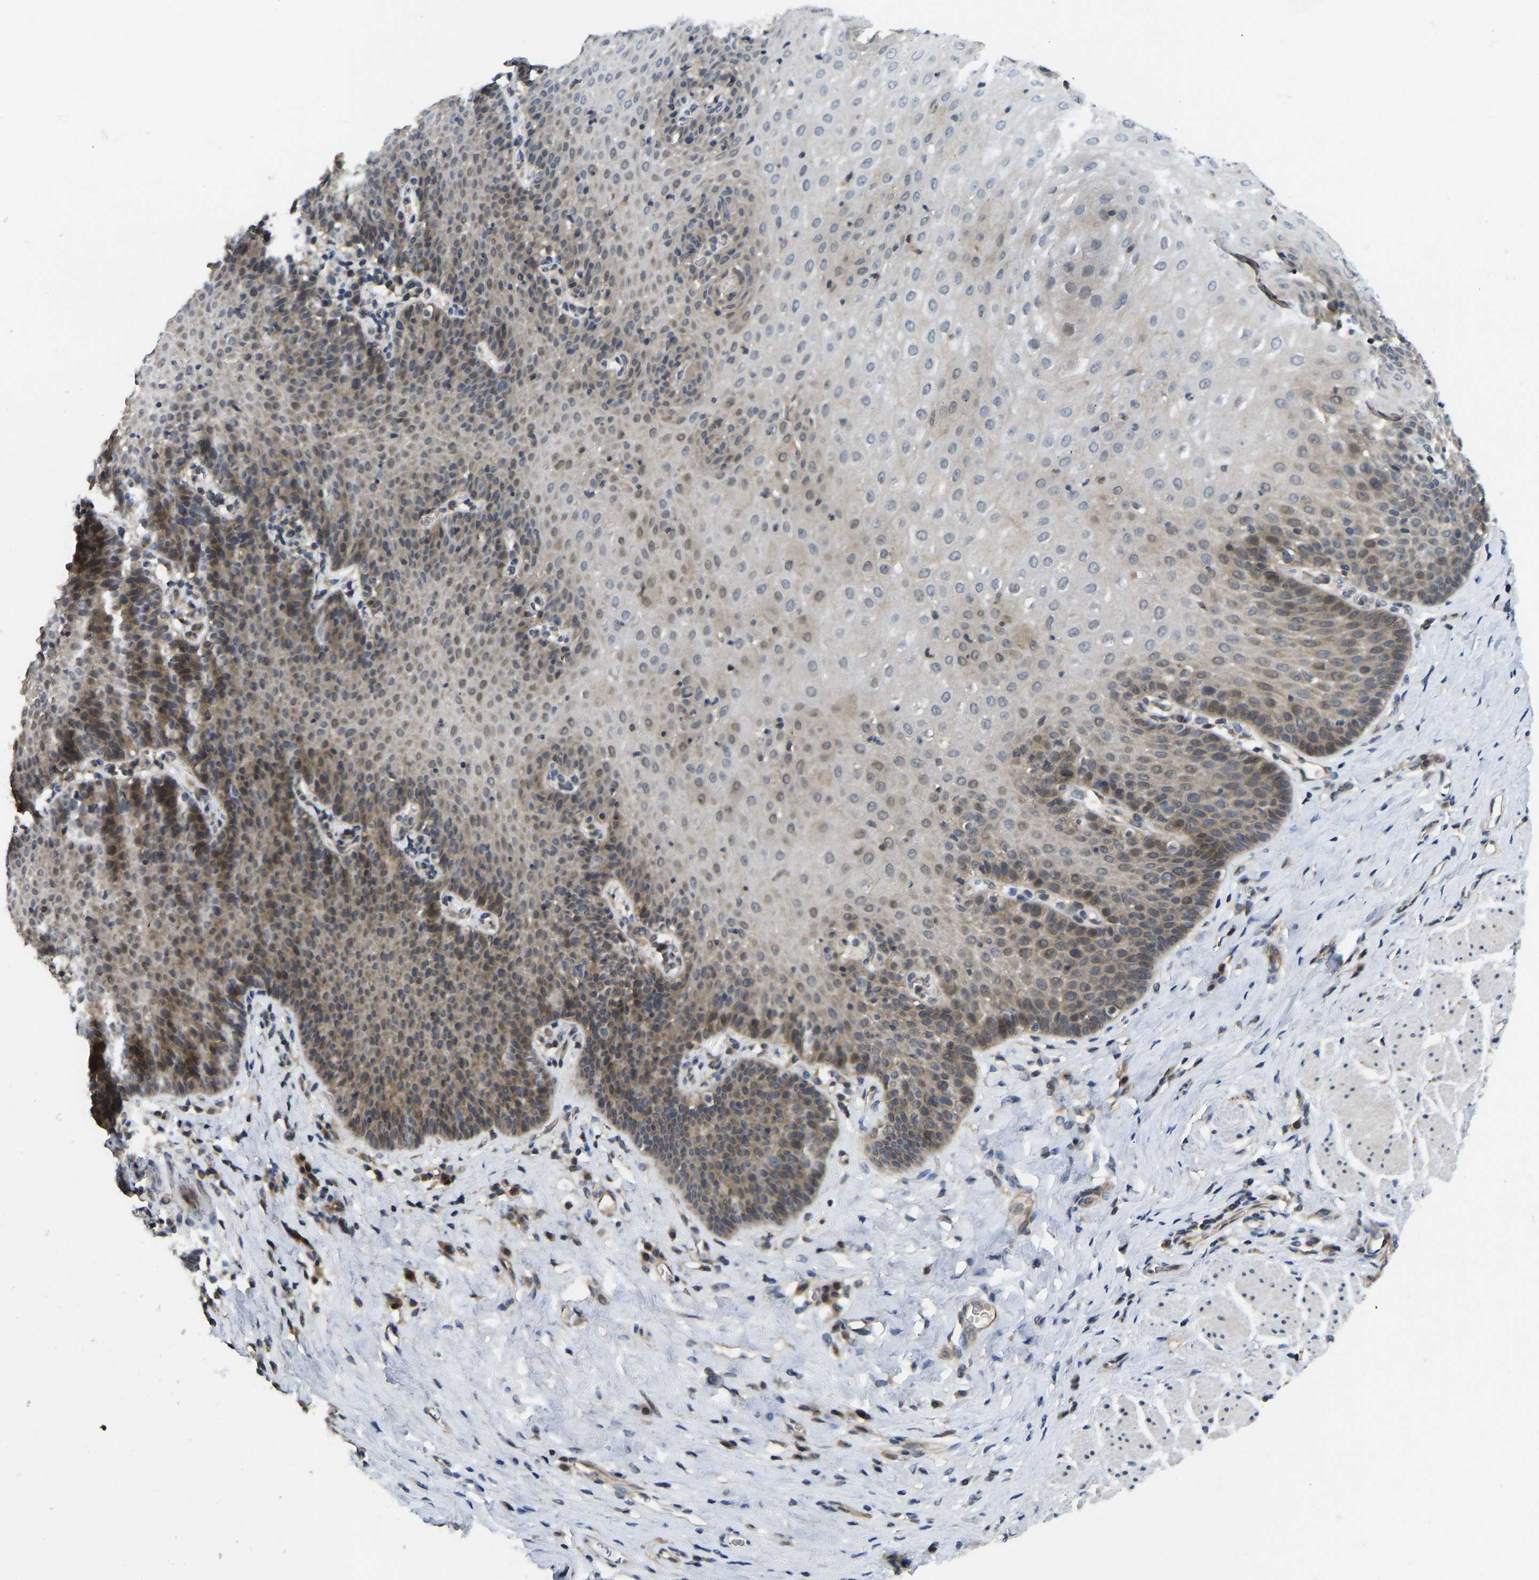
{"staining": {"intensity": "moderate", "quantity": "25%-75%", "location": "cytoplasmic/membranous"}, "tissue": "esophagus", "cell_type": "Squamous epithelial cells", "image_type": "normal", "snomed": [{"axis": "morphology", "description": "Normal tissue, NOS"}, {"axis": "topography", "description": "Esophagus"}], "caption": "IHC of normal esophagus reveals medium levels of moderate cytoplasmic/membranous expression in about 25%-75% of squamous epithelial cells.", "gene": "NDRG3", "patient": {"sex": "female", "age": 61}}